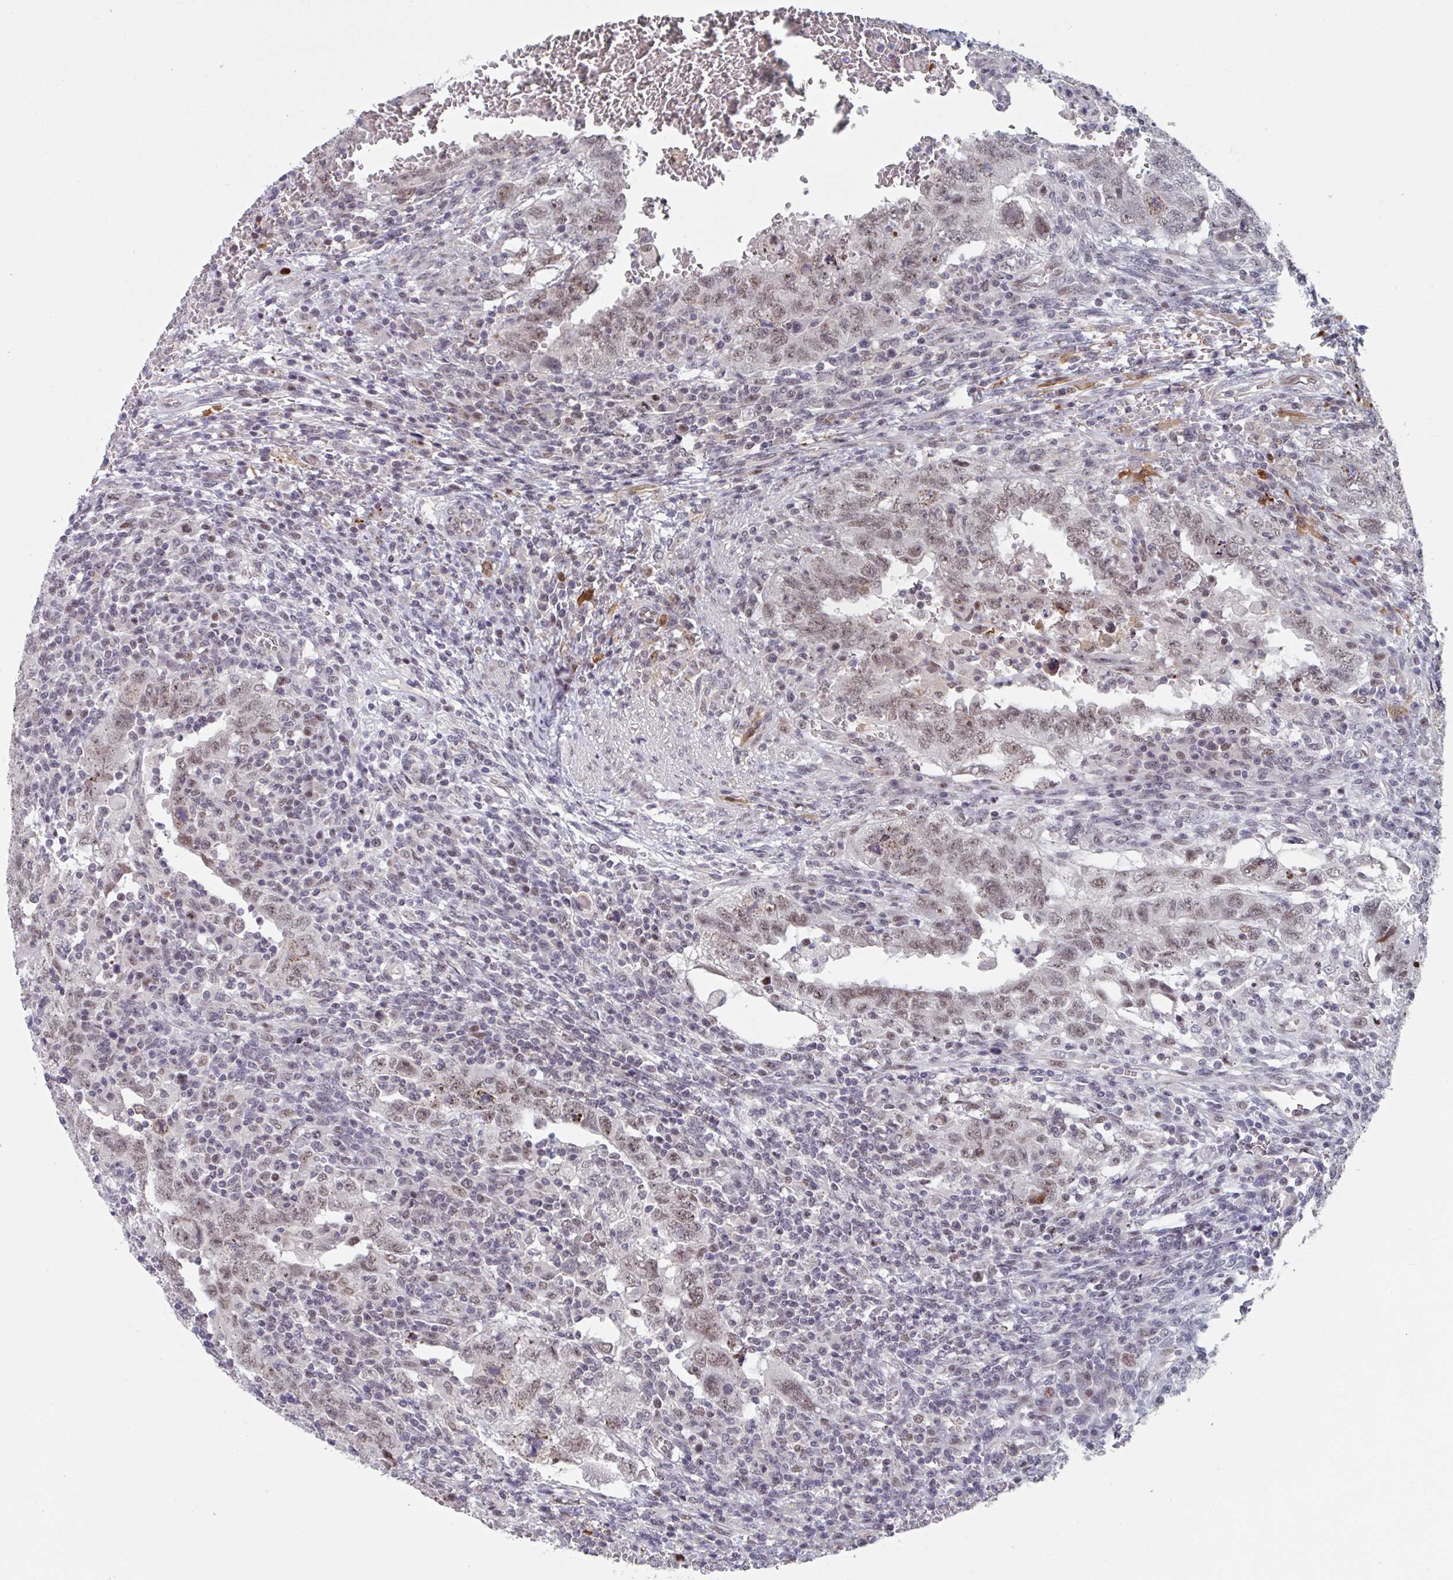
{"staining": {"intensity": "moderate", "quantity": ">75%", "location": "nuclear"}, "tissue": "testis cancer", "cell_type": "Tumor cells", "image_type": "cancer", "snomed": [{"axis": "morphology", "description": "Carcinoma, Embryonal, NOS"}, {"axis": "topography", "description": "Testis"}], "caption": "Embryonal carcinoma (testis) stained for a protein (brown) demonstrates moderate nuclear positive expression in approximately >75% of tumor cells.", "gene": "RNF212", "patient": {"sex": "male", "age": 26}}